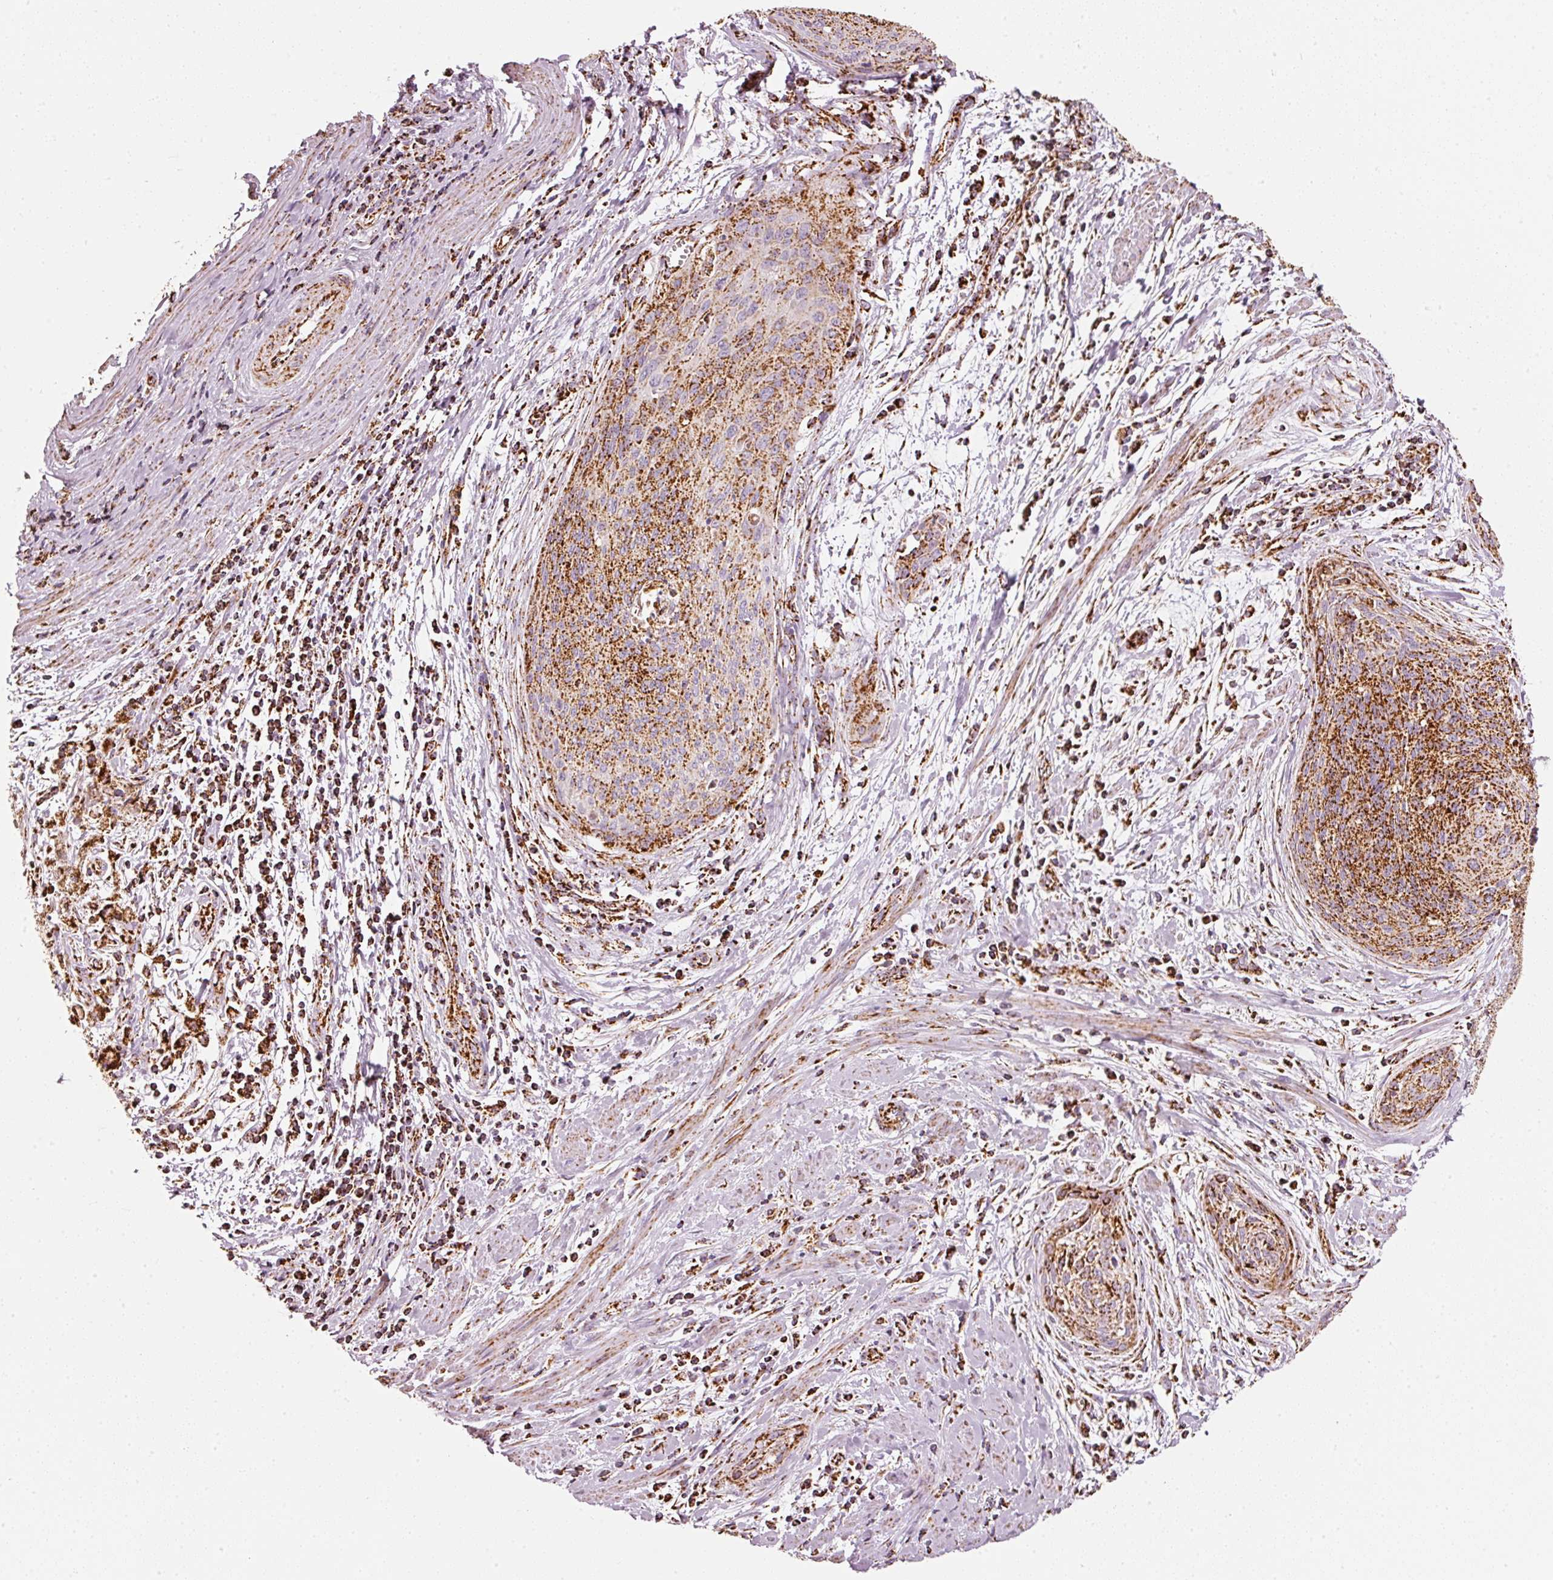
{"staining": {"intensity": "moderate", "quantity": ">75%", "location": "cytoplasmic/membranous"}, "tissue": "cervical cancer", "cell_type": "Tumor cells", "image_type": "cancer", "snomed": [{"axis": "morphology", "description": "Squamous cell carcinoma, NOS"}, {"axis": "topography", "description": "Cervix"}], "caption": "Squamous cell carcinoma (cervical) was stained to show a protein in brown. There is medium levels of moderate cytoplasmic/membranous staining in about >75% of tumor cells.", "gene": "MT-CO2", "patient": {"sex": "female", "age": 55}}